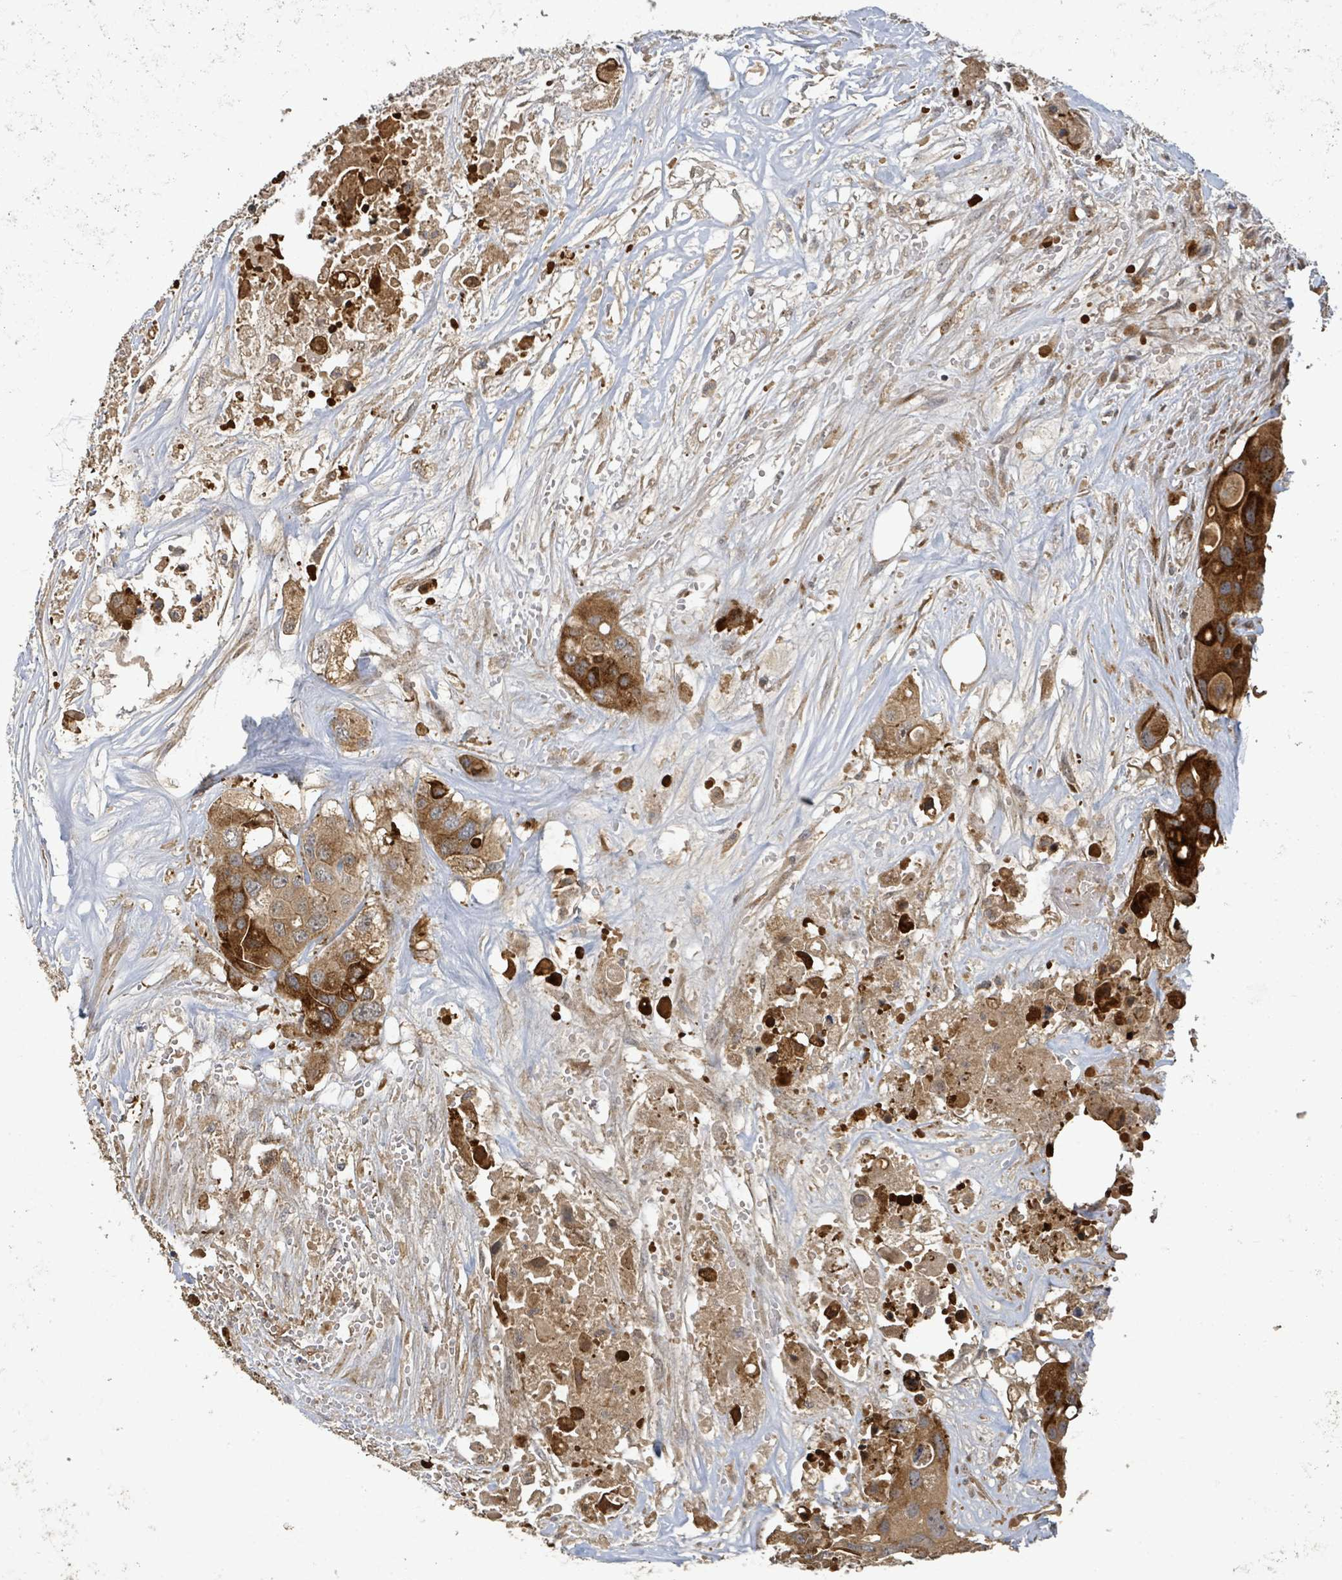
{"staining": {"intensity": "strong", "quantity": ">75%", "location": "cytoplasmic/membranous"}, "tissue": "colorectal cancer", "cell_type": "Tumor cells", "image_type": "cancer", "snomed": [{"axis": "morphology", "description": "Adenocarcinoma, NOS"}, {"axis": "topography", "description": "Colon"}], "caption": "IHC staining of colorectal adenocarcinoma, which reveals high levels of strong cytoplasmic/membranous staining in approximately >75% of tumor cells indicating strong cytoplasmic/membranous protein positivity. The staining was performed using DAB (brown) for protein detection and nuclei were counterstained in hematoxylin (blue).", "gene": "STARD4", "patient": {"sex": "male", "age": 77}}